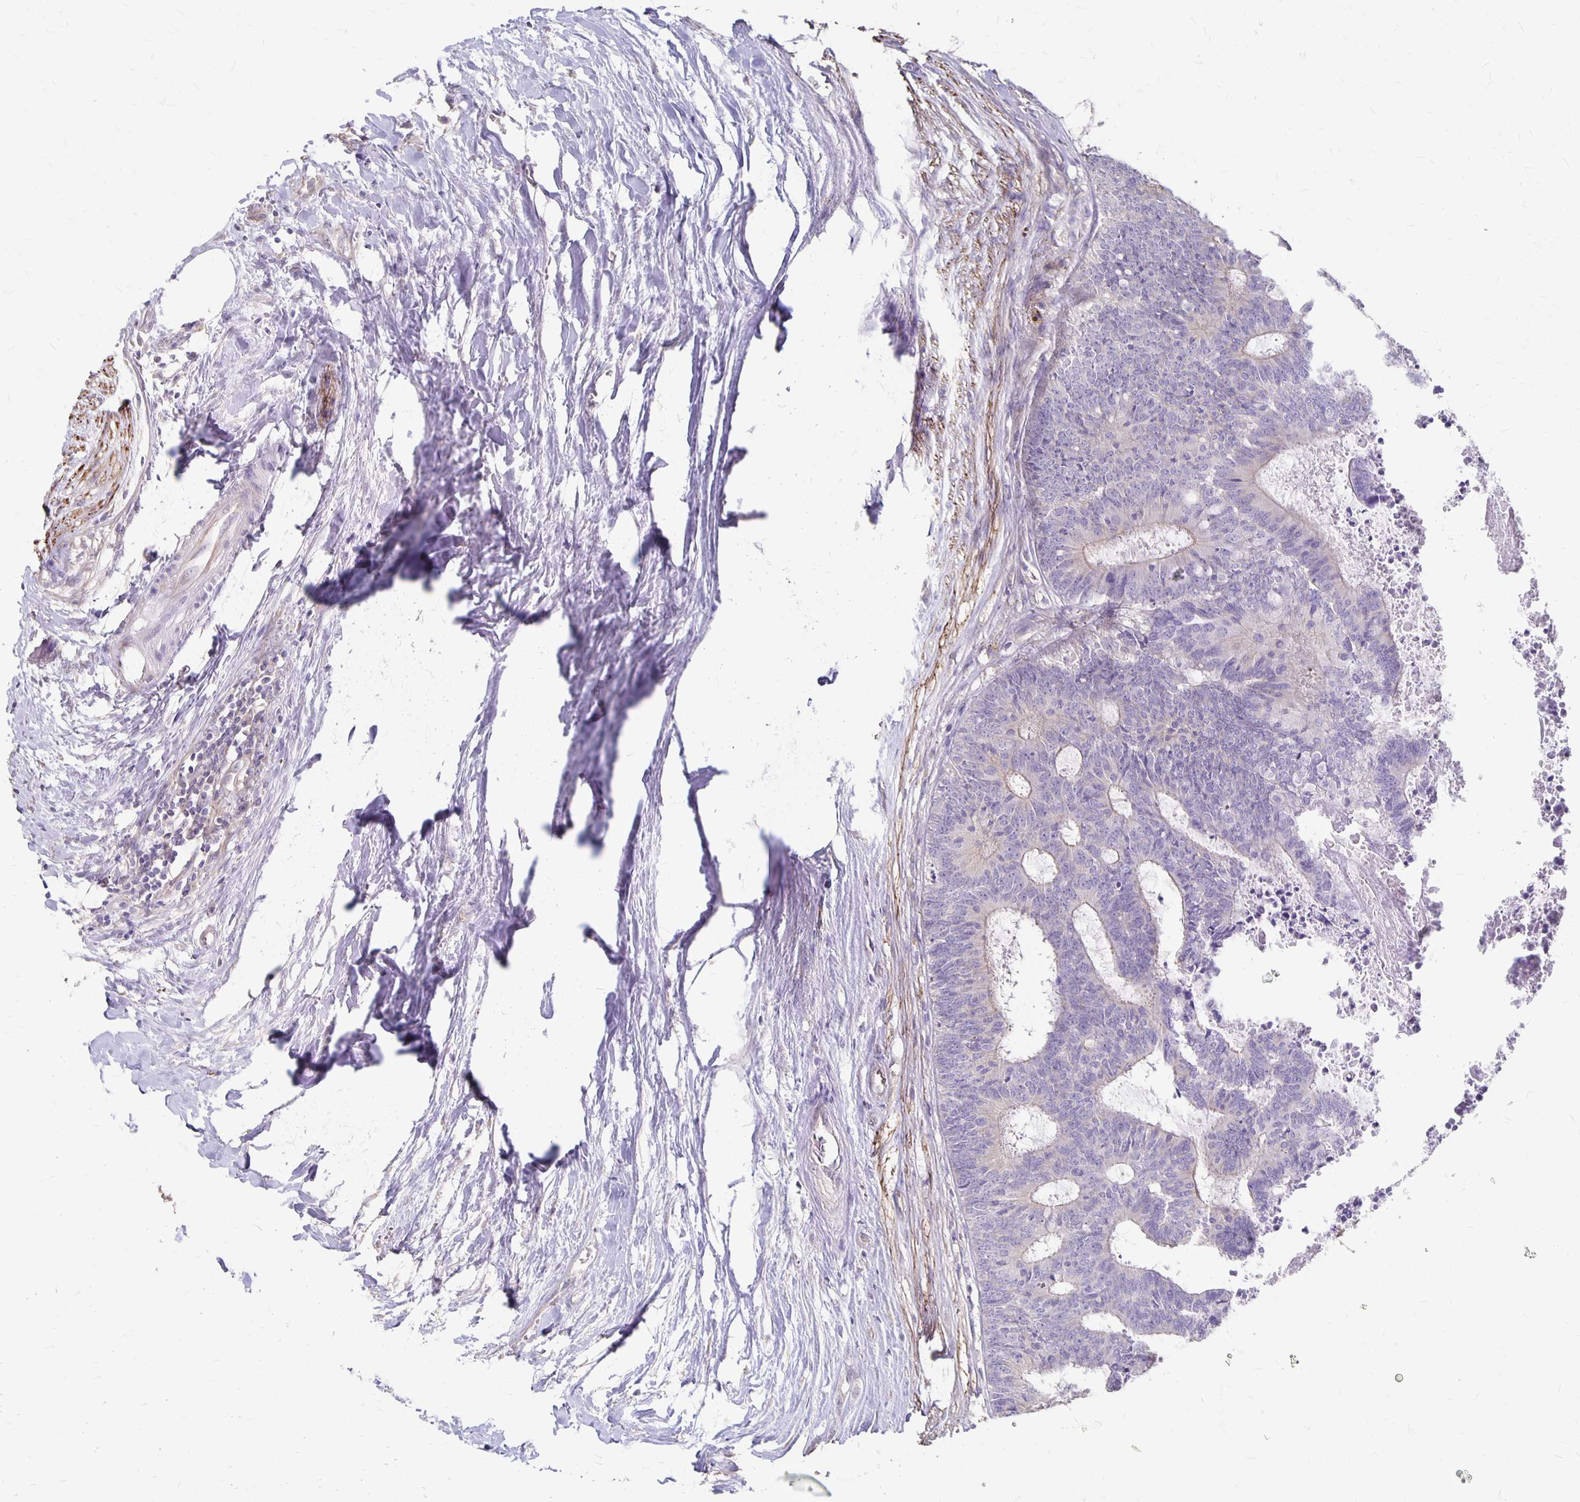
{"staining": {"intensity": "negative", "quantity": "none", "location": "none"}, "tissue": "colorectal cancer", "cell_type": "Tumor cells", "image_type": "cancer", "snomed": [{"axis": "morphology", "description": "Adenocarcinoma, NOS"}, {"axis": "topography", "description": "Colon"}, {"axis": "topography", "description": "Rectum"}], "caption": "This is a photomicrograph of immunohistochemistry staining of colorectal cancer, which shows no expression in tumor cells. (DAB (3,3'-diaminobenzidine) immunohistochemistry (IHC) with hematoxylin counter stain).", "gene": "PPP1R3E", "patient": {"sex": "male", "age": 57}}